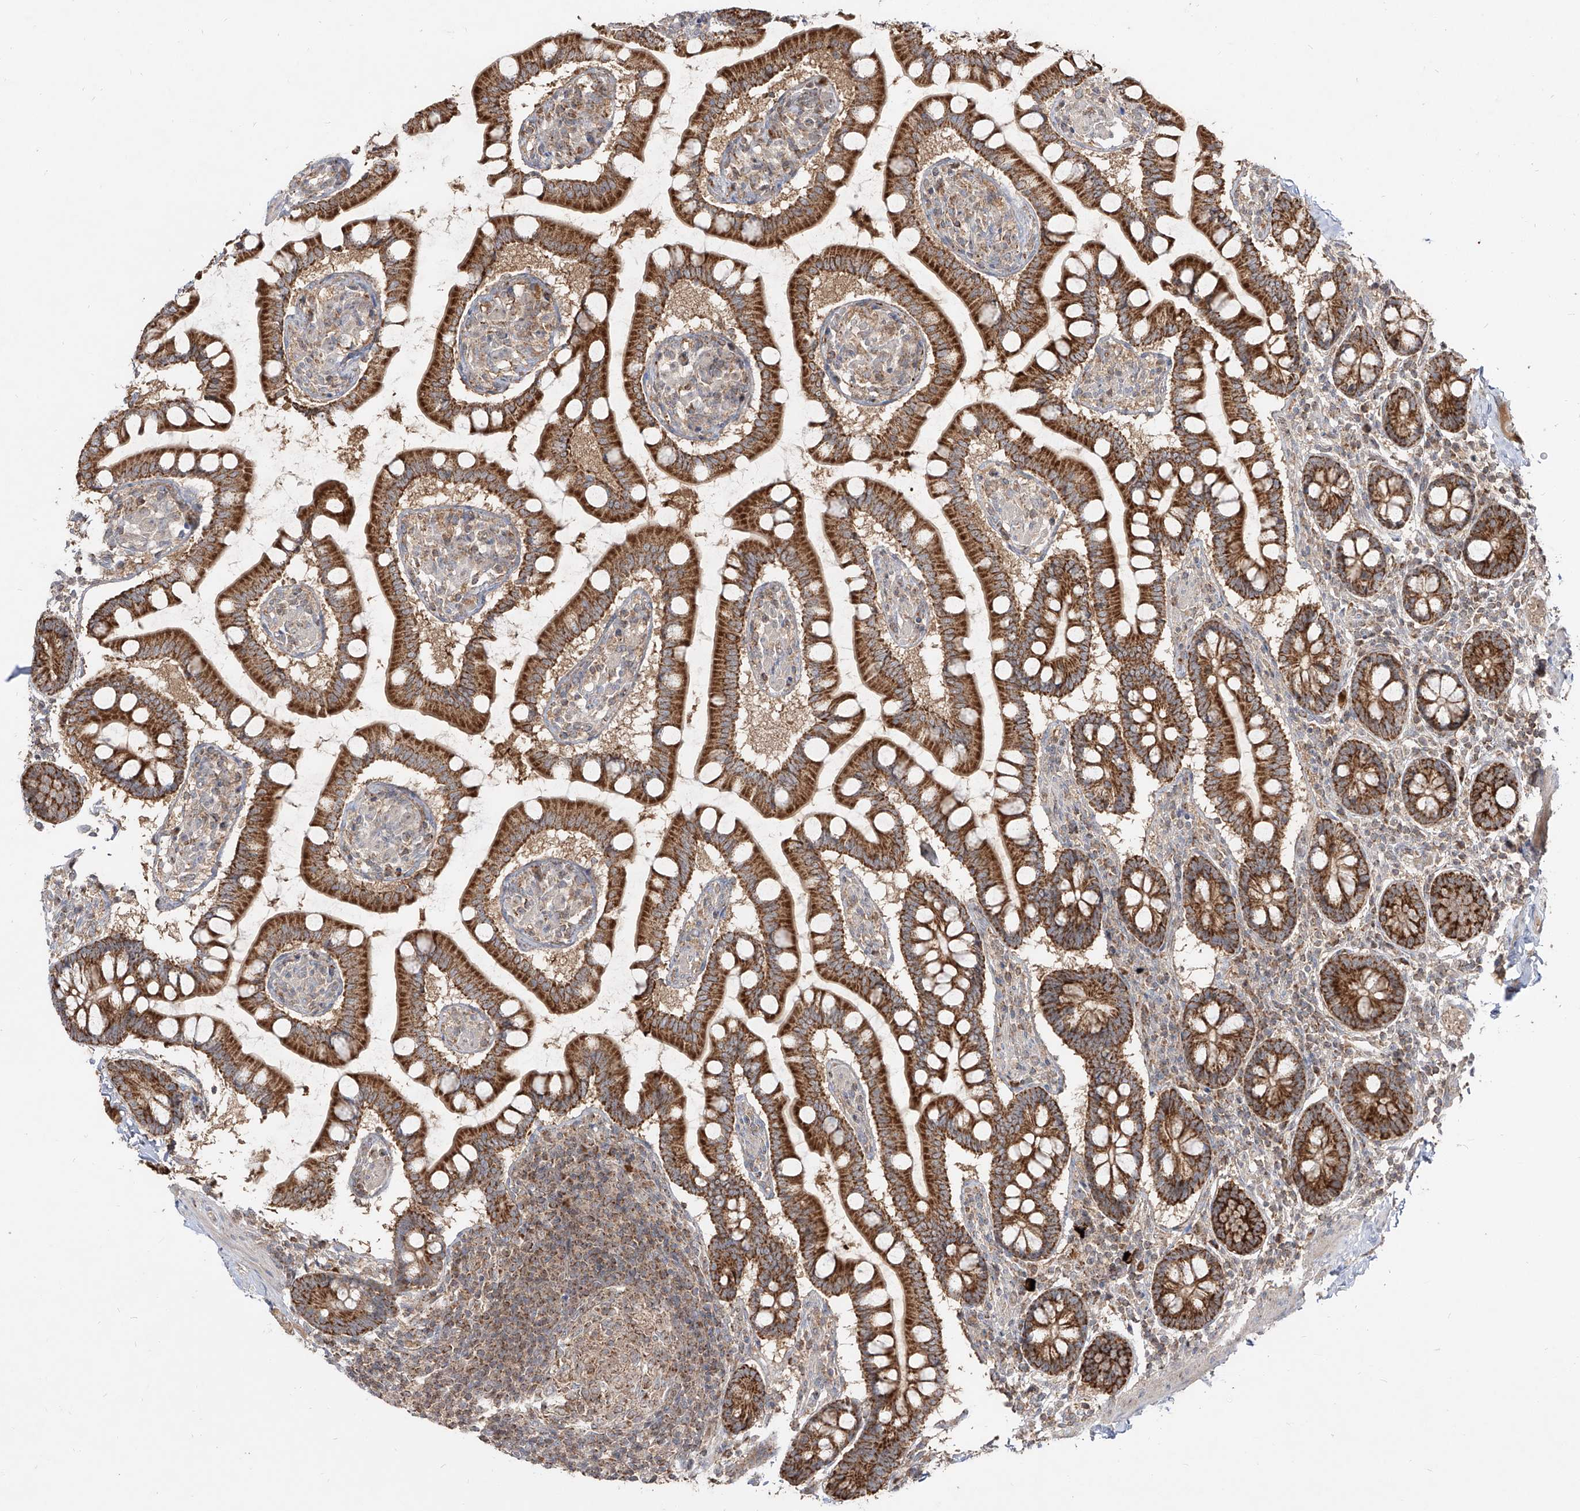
{"staining": {"intensity": "strong", "quantity": ">75%", "location": "cytoplasmic/membranous"}, "tissue": "small intestine", "cell_type": "Glandular cells", "image_type": "normal", "snomed": [{"axis": "morphology", "description": "Normal tissue, NOS"}, {"axis": "topography", "description": "Small intestine"}], "caption": "Immunohistochemical staining of normal human small intestine exhibits >75% levels of strong cytoplasmic/membranous protein staining in about >75% of glandular cells.", "gene": "AIM2", "patient": {"sex": "male", "age": 41}}